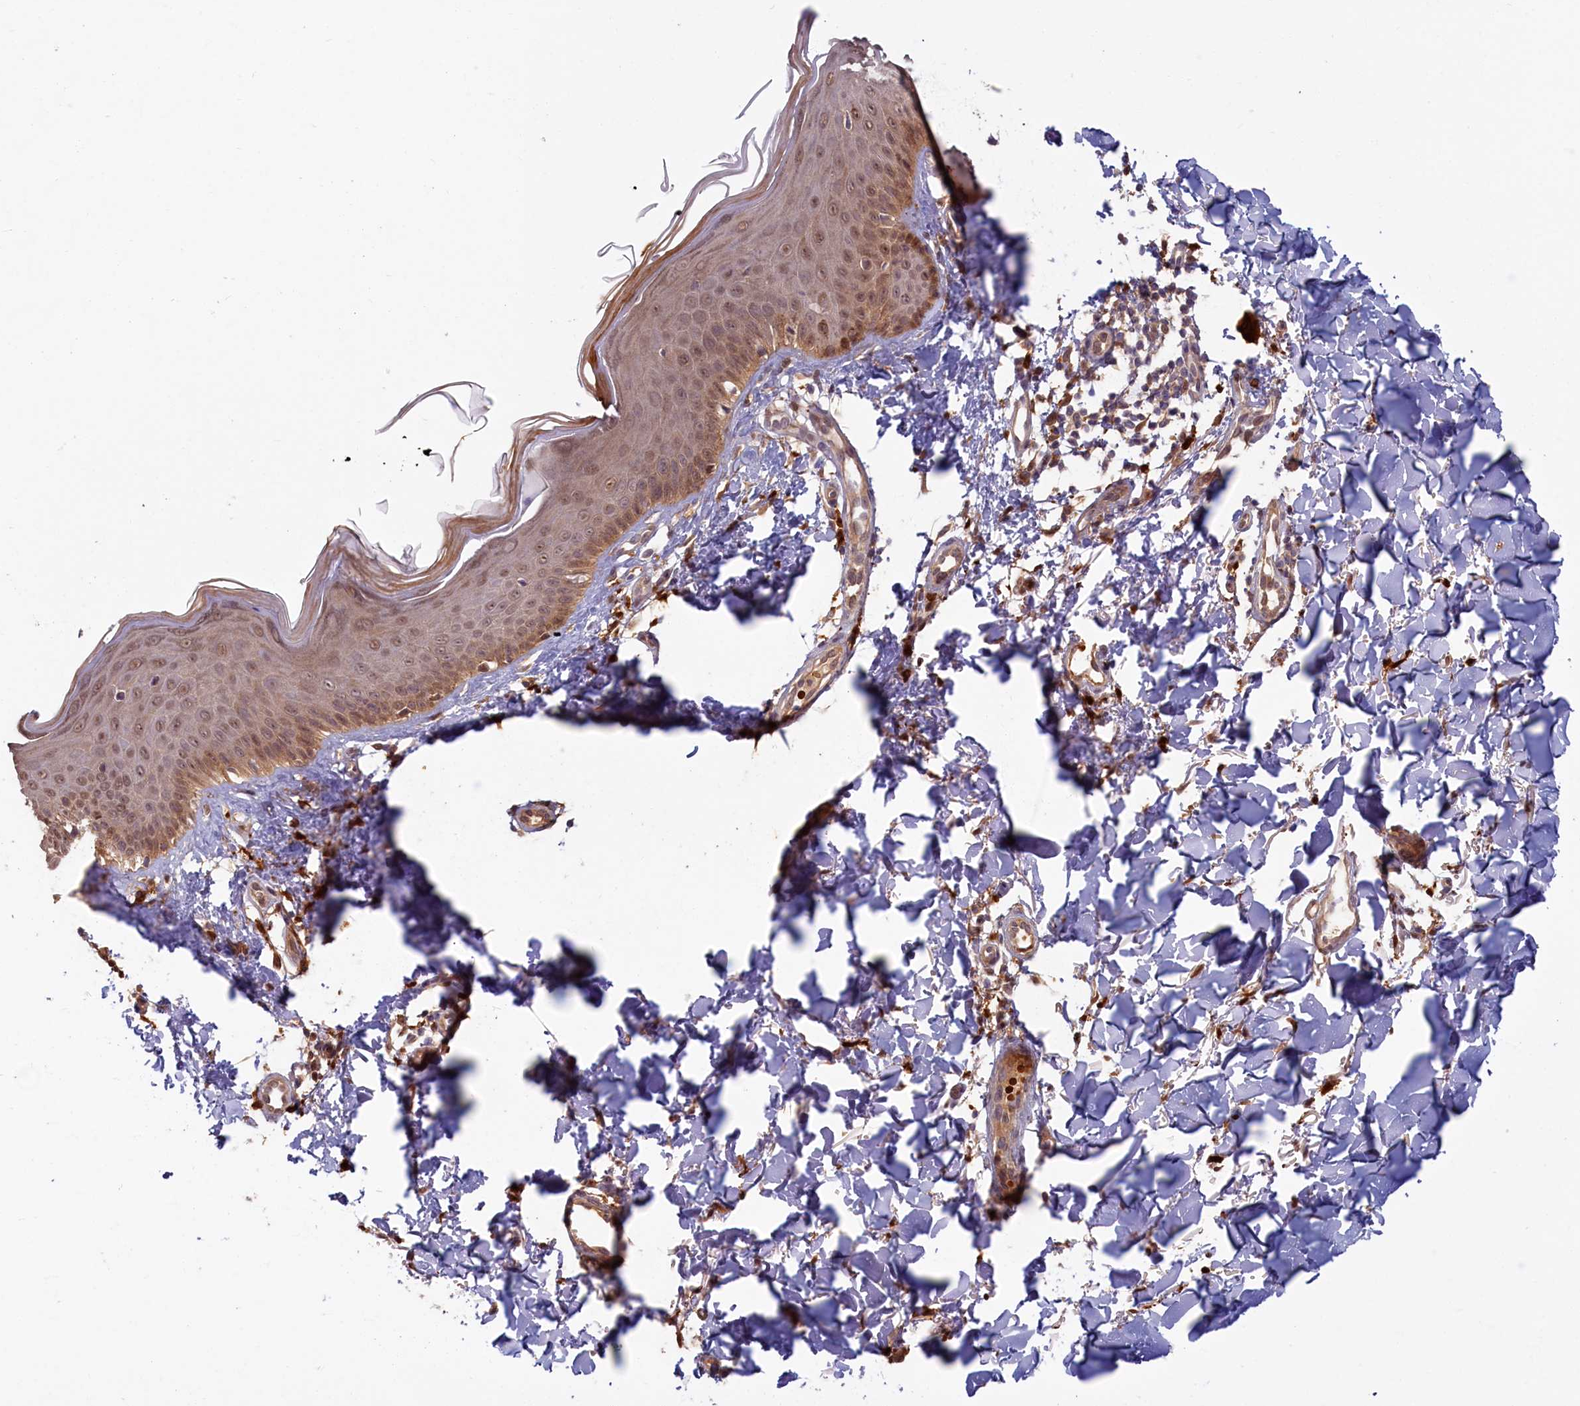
{"staining": {"intensity": "moderate", "quantity": ">75%", "location": "cytoplasmic/membranous,nuclear"}, "tissue": "skin", "cell_type": "Fibroblasts", "image_type": "normal", "snomed": [{"axis": "morphology", "description": "Normal tissue, NOS"}, {"axis": "topography", "description": "Skin"}], "caption": "The image demonstrates immunohistochemical staining of benign skin. There is moderate cytoplasmic/membranous,nuclear expression is seen in about >75% of fibroblasts.", "gene": "BLVRB", "patient": {"sex": "male", "age": 52}}